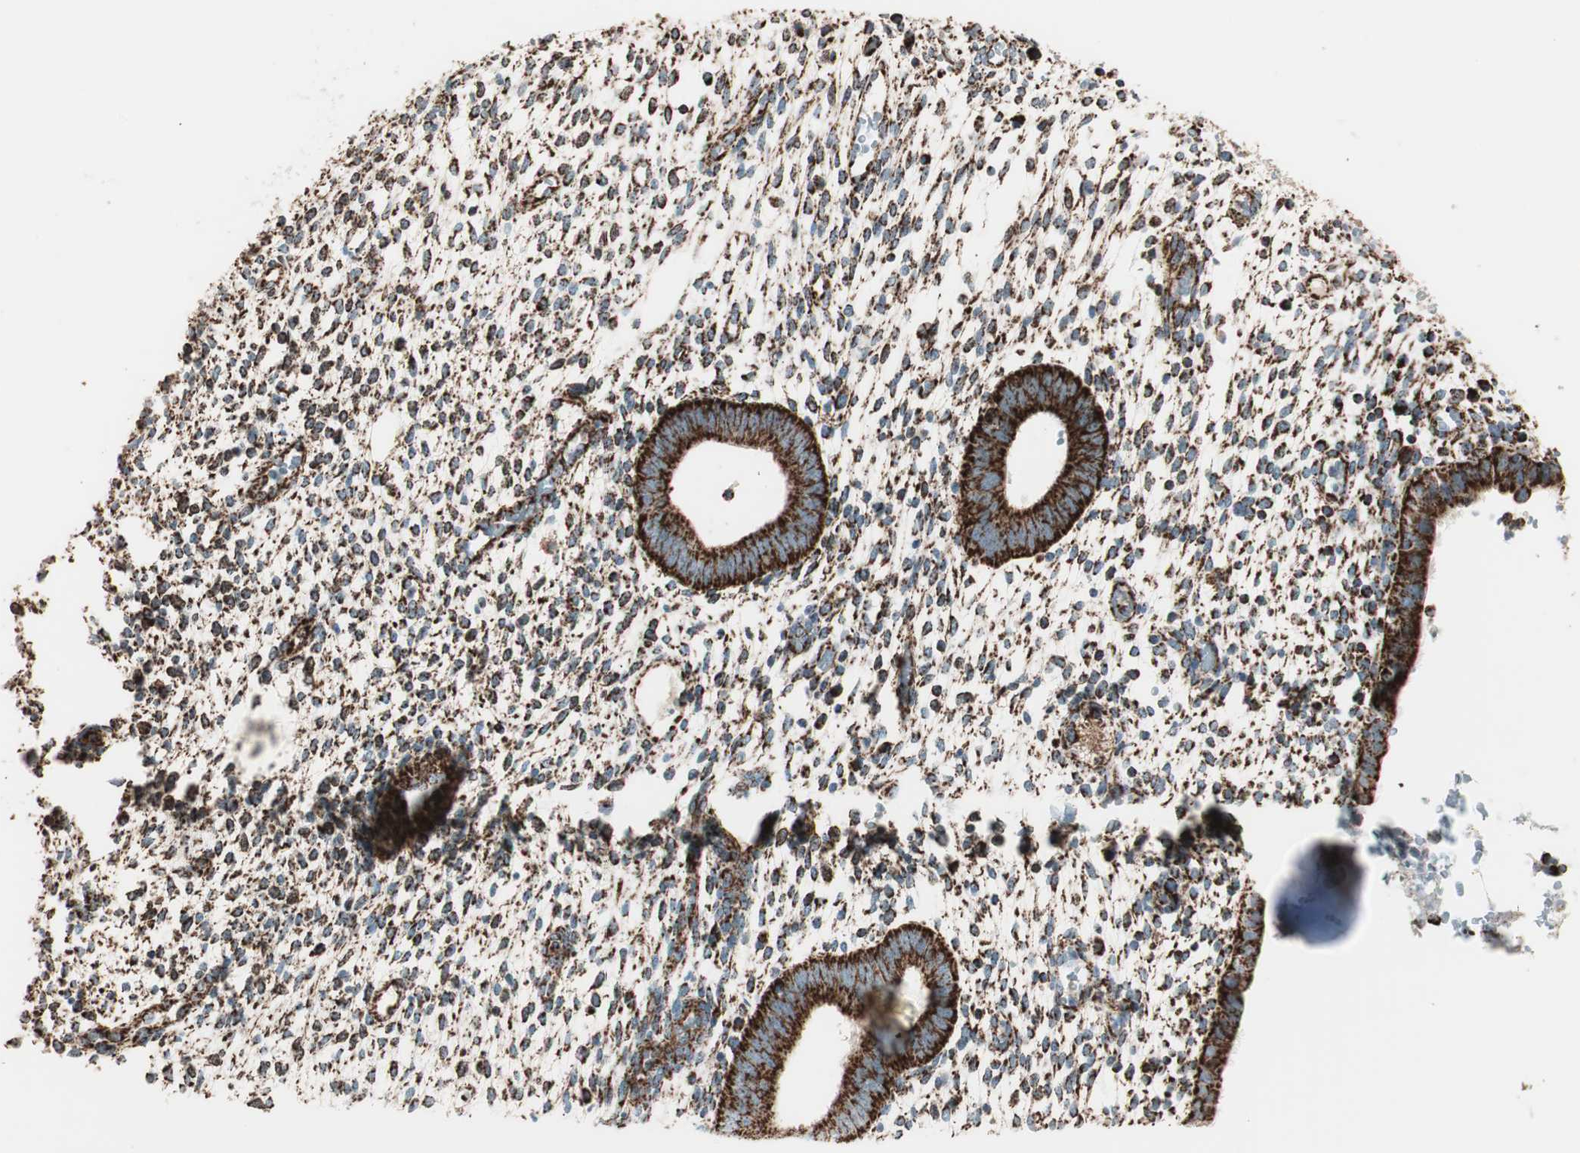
{"staining": {"intensity": "strong", "quantity": ">75%", "location": "cytoplasmic/membranous"}, "tissue": "endometrium", "cell_type": "Cells in endometrial stroma", "image_type": "normal", "snomed": [{"axis": "morphology", "description": "Normal tissue, NOS"}, {"axis": "topography", "description": "Endometrium"}], "caption": "Immunohistochemical staining of unremarkable human endometrium exhibits >75% levels of strong cytoplasmic/membranous protein positivity in approximately >75% of cells in endometrial stroma. Using DAB (brown) and hematoxylin (blue) stains, captured at high magnification using brightfield microscopy.", "gene": "TOMM22", "patient": {"sex": "female", "age": 35}}